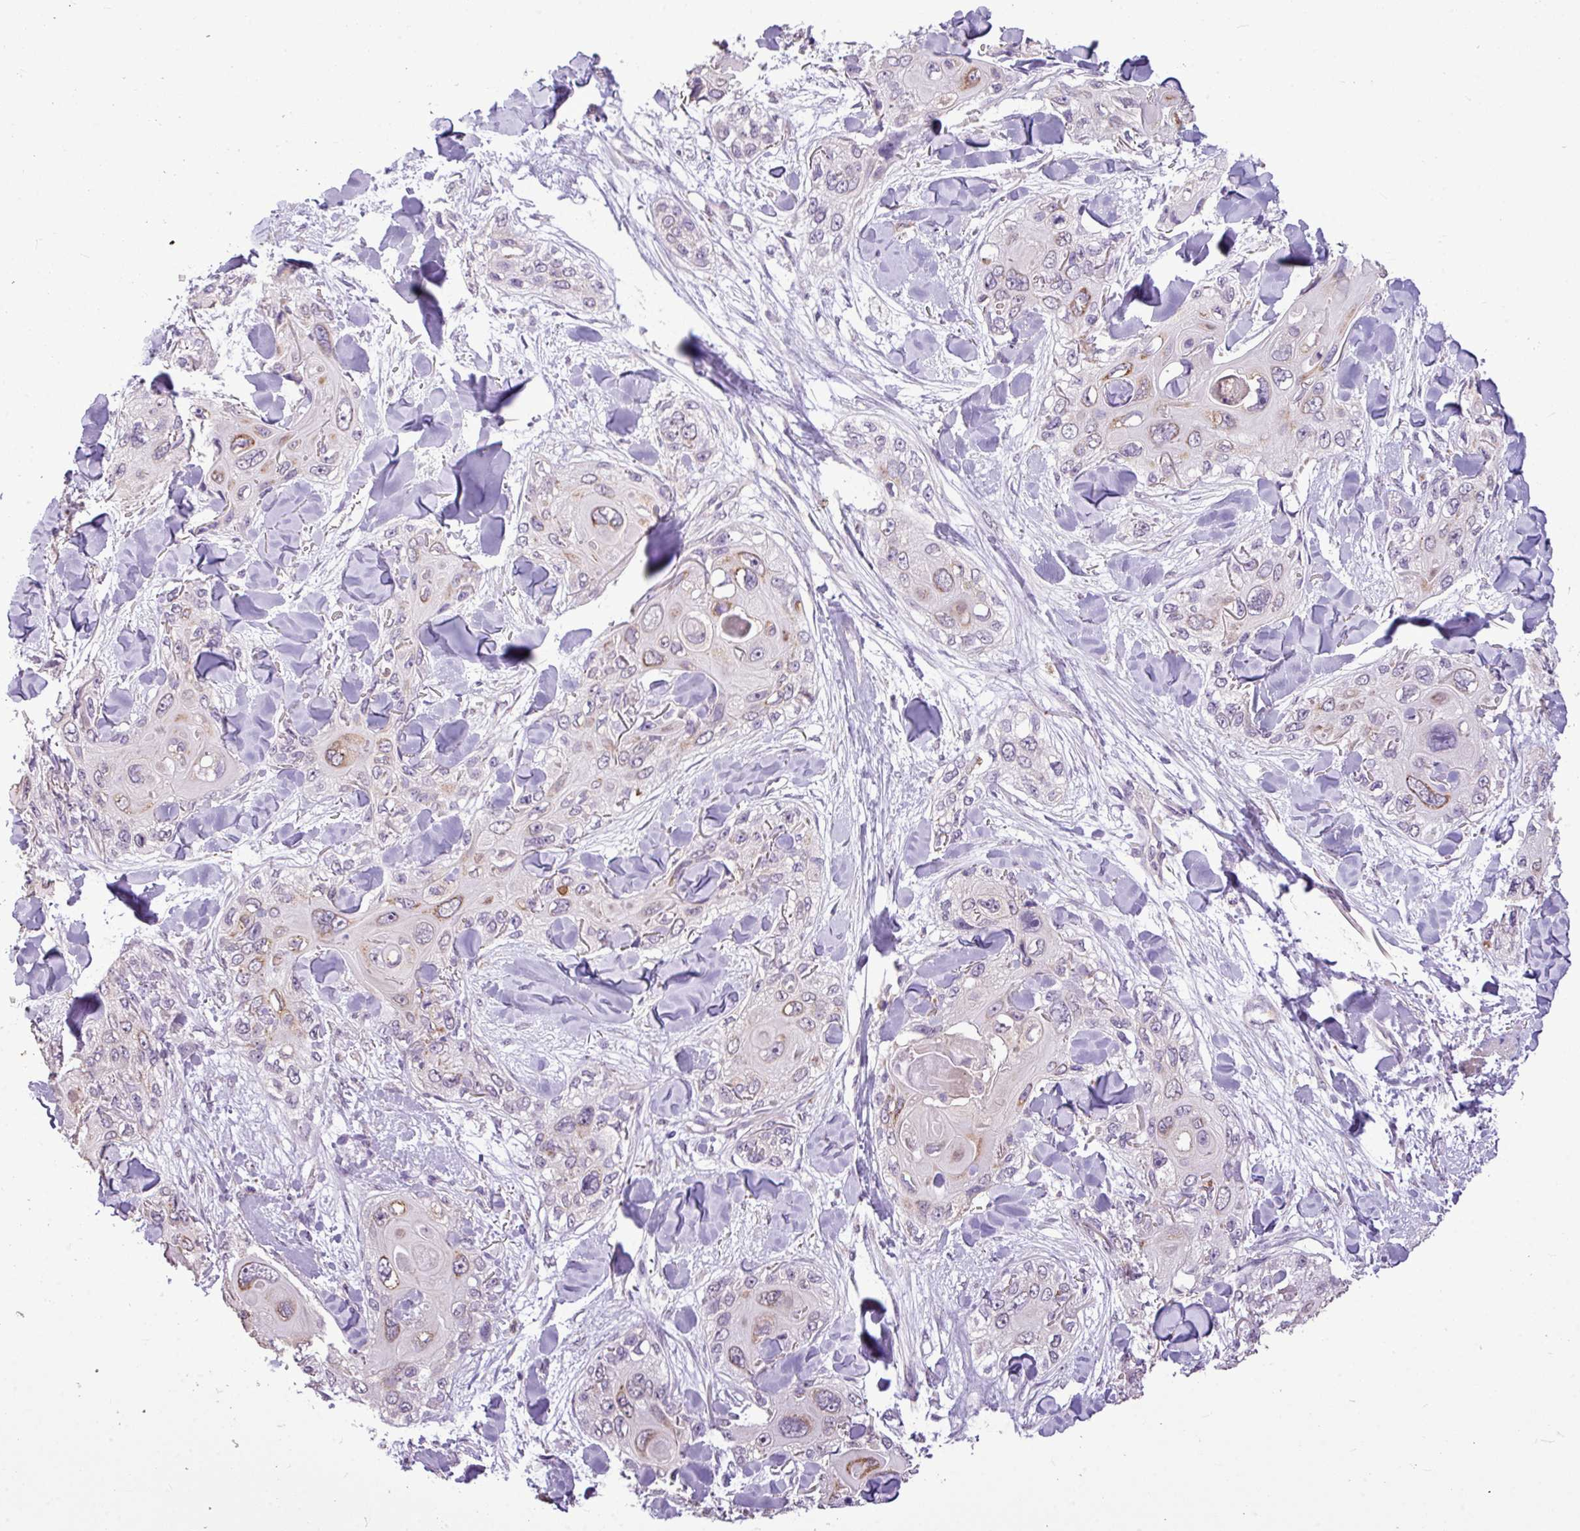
{"staining": {"intensity": "moderate", "quantity": "<25%", "location": "cytoplasmic/membranous"}, "tissue": "skin cancer", "cell_type": "Tumor cells", "image_type": "cancer", "snomed": [{"axis": "morphology", "description": "Normal tissue, NOS"}, {"axis": "morphology", "description": "Squamous cell carcinoma, NOS"}, {"axis": "topography", "description": "Skin"}], "caption": "Protein staining of skin squamous cell carcinoma tissue reveals moderate cytoplasmic/membranous expression in about <25% of tumor cells.", "gene": "ALDH2", "patient": {"sex": "male", "age": 72}}